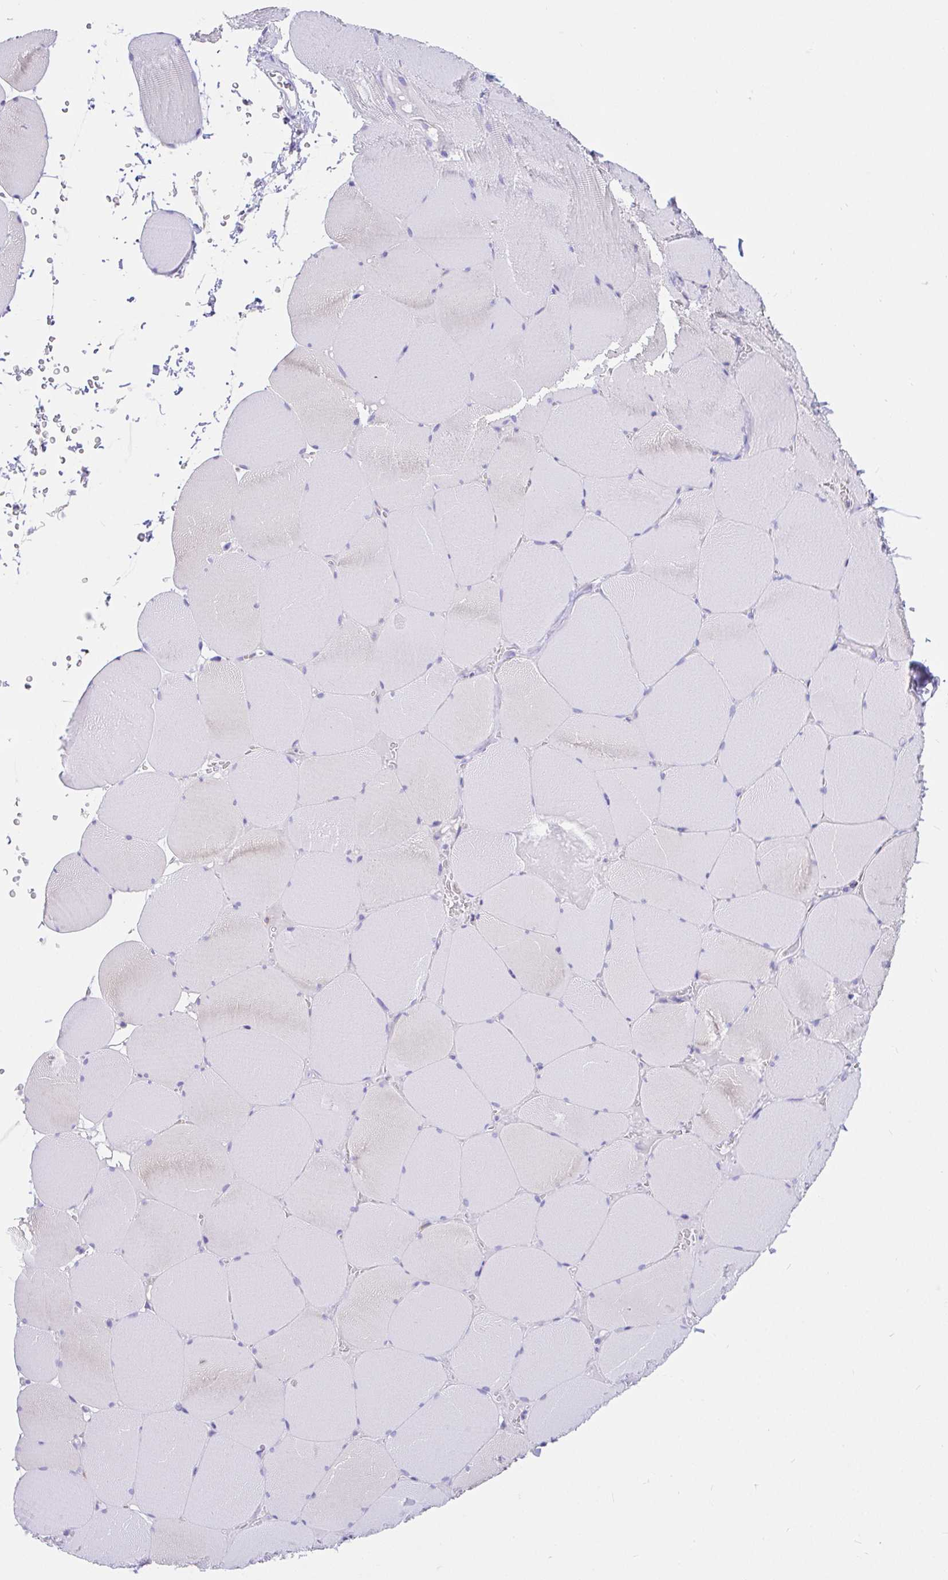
{"staining": {"intensity": "negative", "quantity": "none", "location": "none"}, "tissue": "skeletal muscle", "cell_type": "Myocytes", "image_type": "normal", "snomed": [{"axis": "morphology", "description": "Normal tissue, NOS"}, {"axis": "topography", "description": "Skeletal muscle"}, {"axis": "topography", "description": "Head-Neck"}], "caption": "IHC photomicrograph of benign skeletal muscle: human skeletal muscle stained with DAB (3,3'-diaminobenzidine) displays no significant protein positivity in myocytes.", "gene": "CCDC62", "patient": {"sex": "male", "age": 66}}